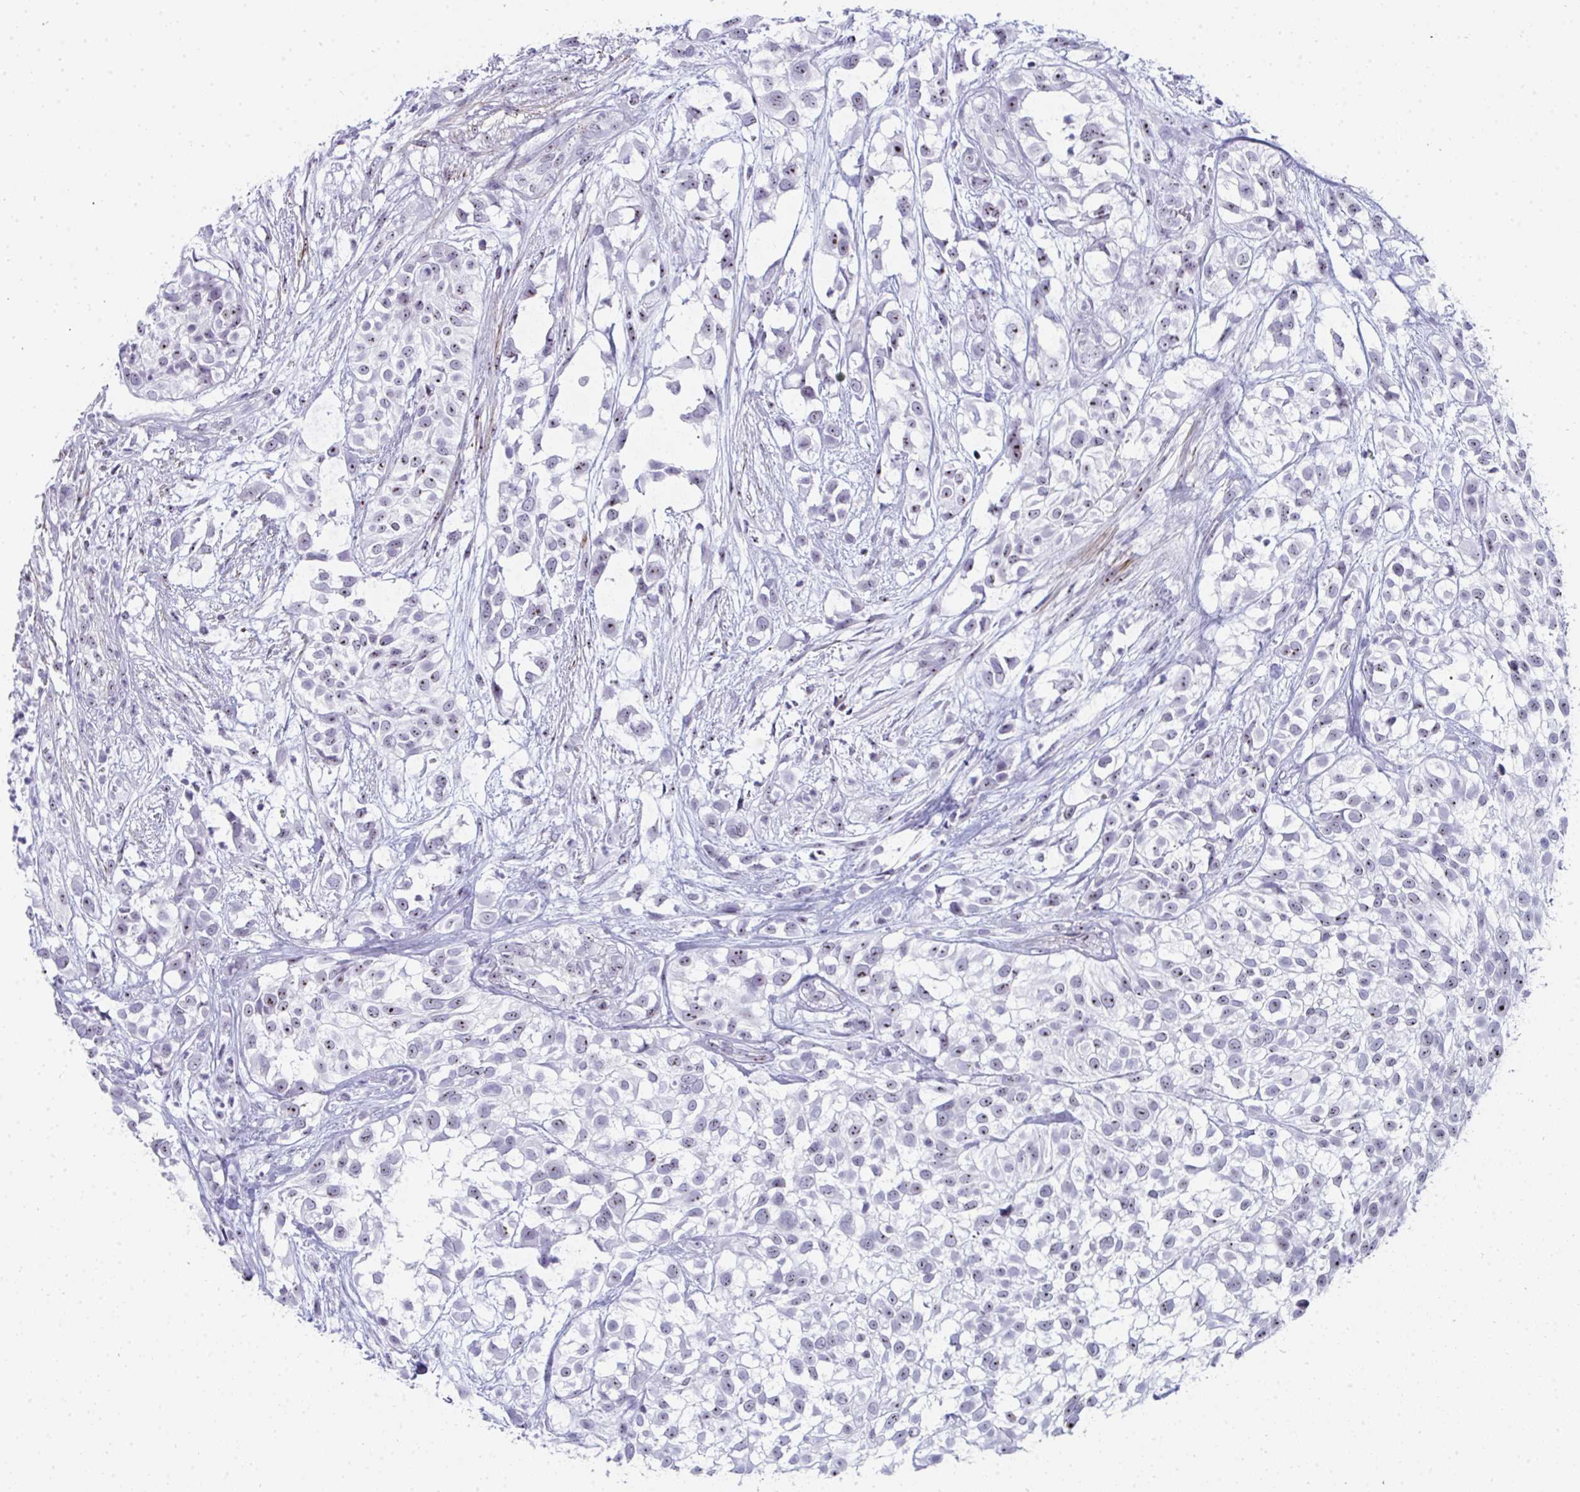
{"staining": {"intensity": "weak", "quantity": "25%-75%", "location": "nuclear"}, "tissue": "urothelial cancer", "cell_type": "Tumor cells", "image_type": "cancer", "snomed": [{"axis": "morphology", "description": "Urothelial carcinoma, High grade"}, {"axis": "topography", "description": "Urinary bladder"}], "caption": "A high-resolution photomicrograph shows immunohistochemistry staining of high-grade urothelial carcinoma, which demonstrates weak nuclear positivity in about 25%-75% of tumor cells.", "gene": "NOP10", "patient": {"sex": "male", "age": 56}}